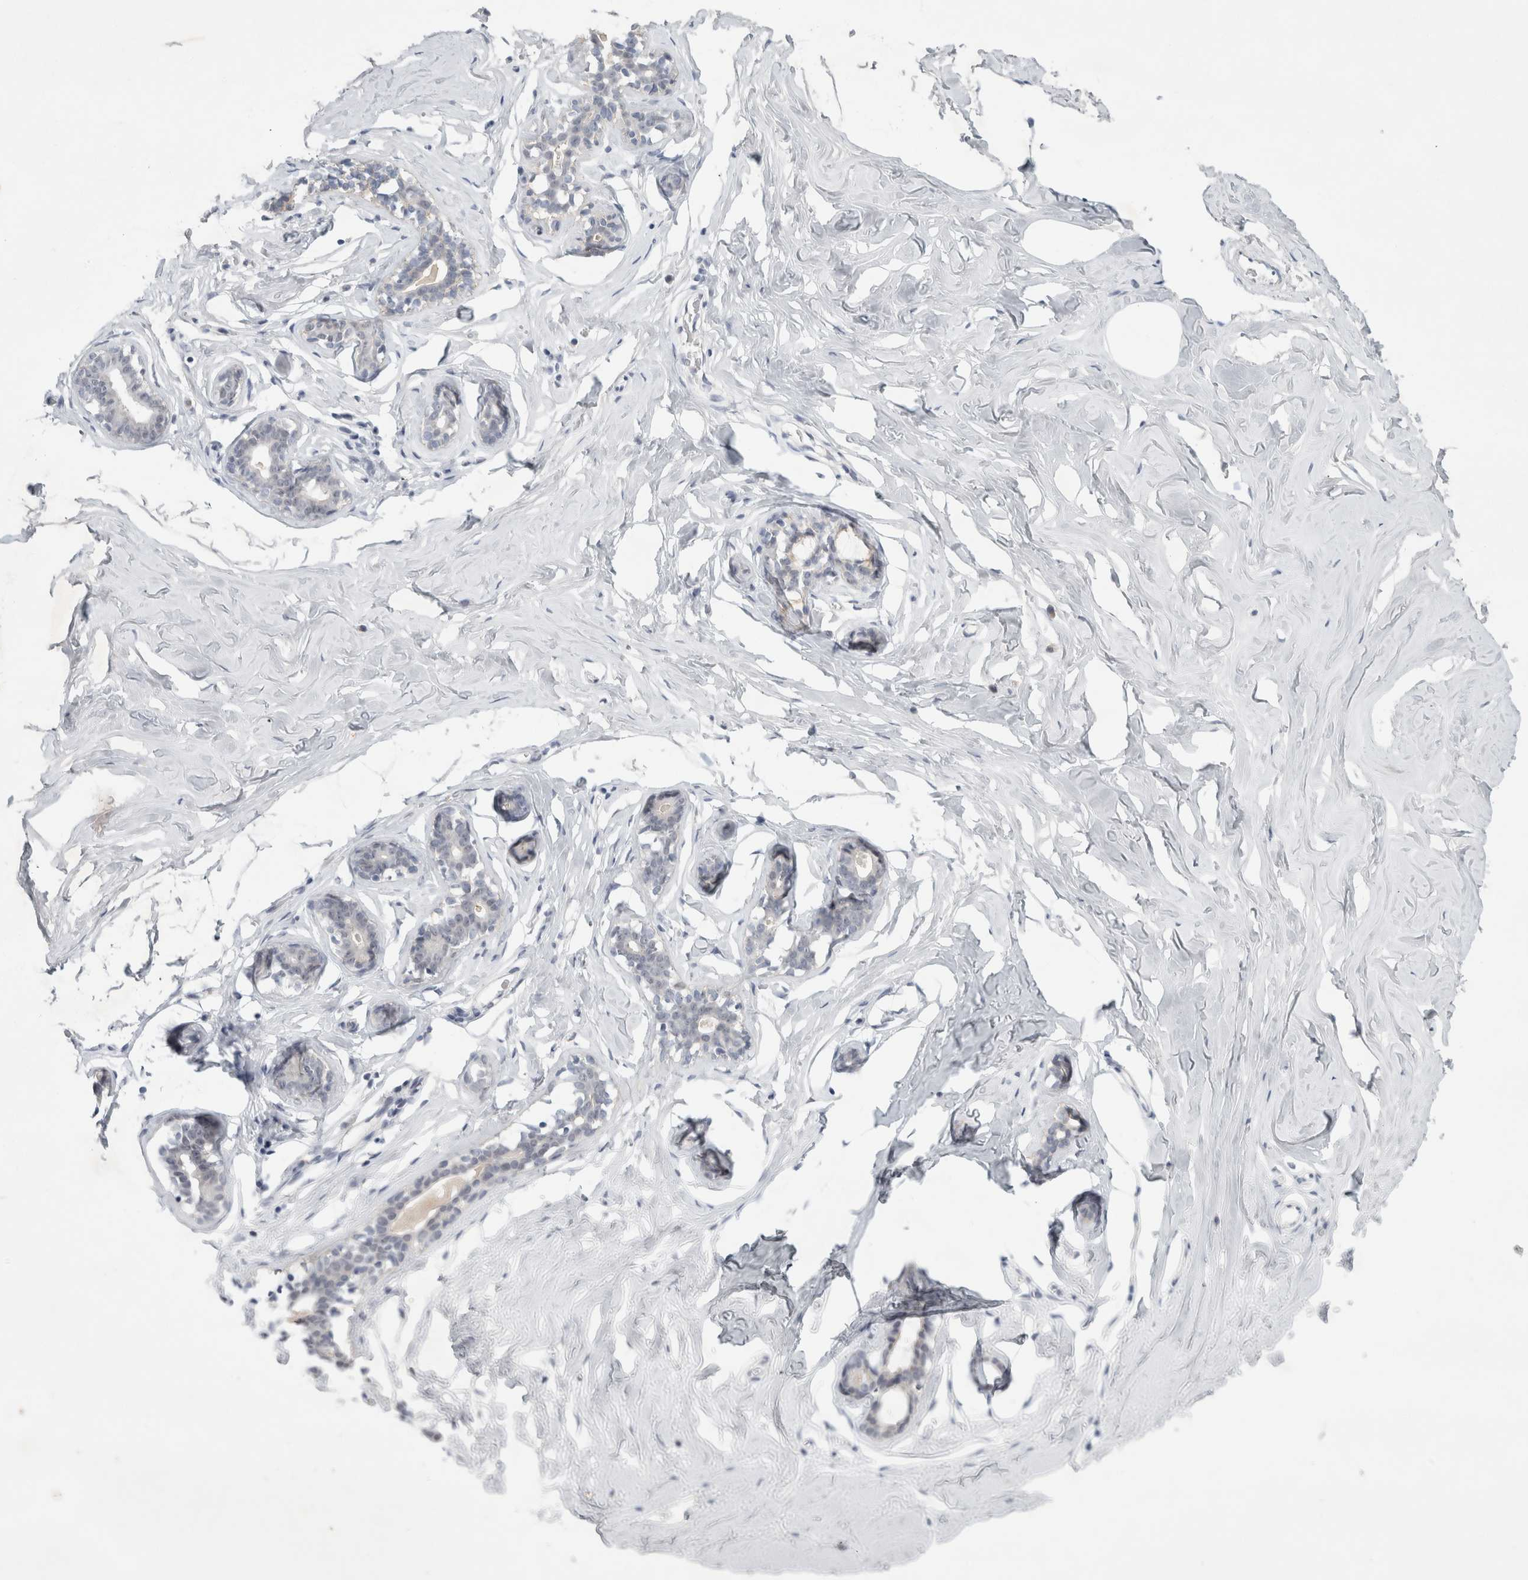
{"staining": {"intensity": "moderate", "quantity": "<25%", "location": "cytoplasmic/membranous"}, "tissue": "adipose tissue", "cell_type": "Adipocytes", "image_type": "normal", "snomed": [{"axis": "morphology", "description": "Normal tissue, NOS"}, {"axis": "morphology", "description": "Fibrosis, NOS"}, {"axis": "topography", "description": "Breast"}, {"axis": "topography", "description": "Adipose tissue"}], "caption": "Protein expression analysis of unremarkable human adipose tissue reveals moderate cytoplasmic/membranous expression in about <25% of adipocytes. (DAB = brown stain, brightfield microscopy at high magnification).", "gene": "NIPA1", "patient": {"sex": "female", "age": 39}}